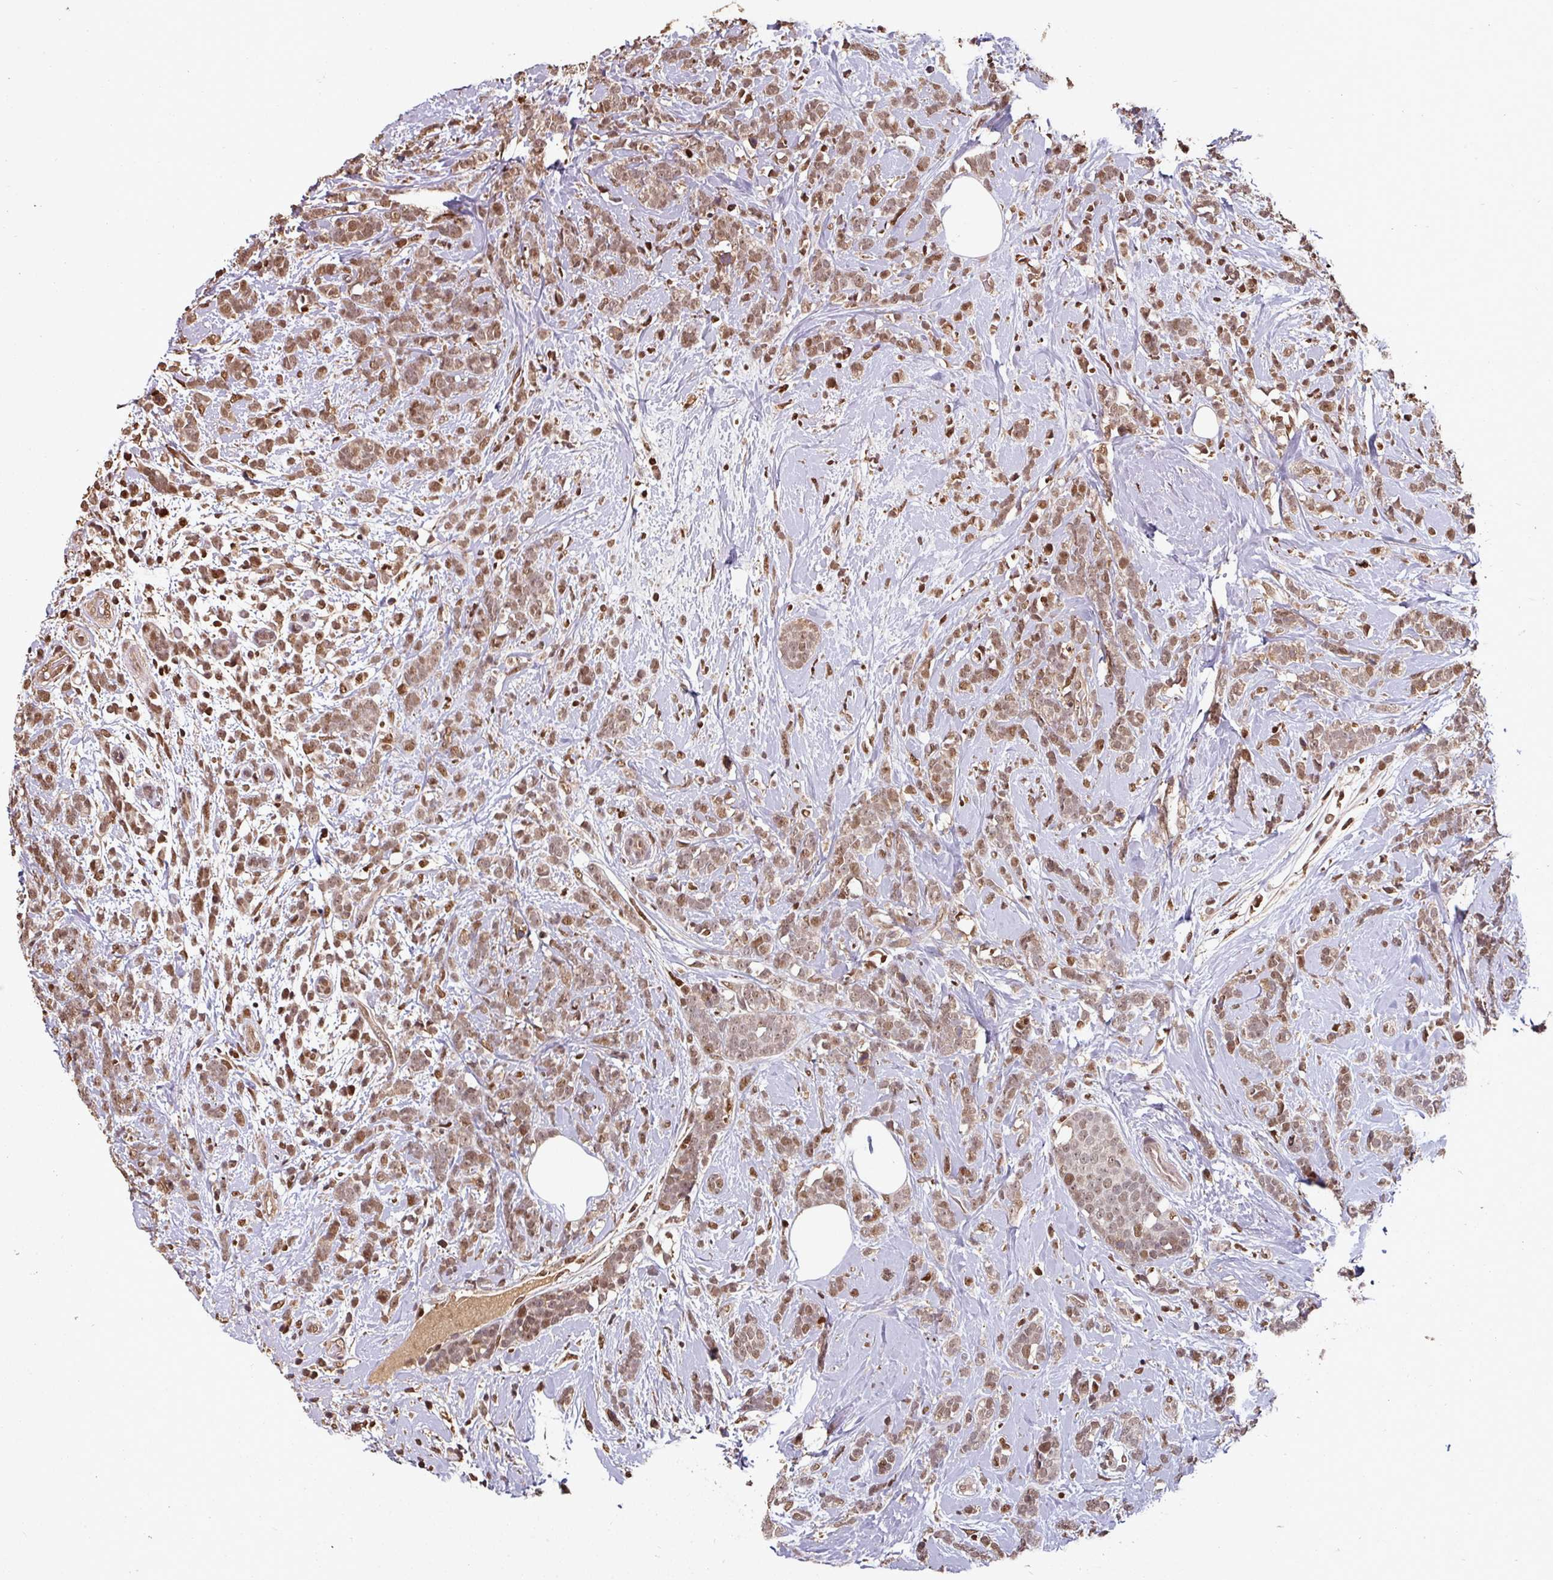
{"staining": {"intensity": "moderate", "quantity": ">75%", "location": "nuclear"}, "tissue": "breast cancer", "cell_type": "Tumor cells", "image_type": "cancer", "snomed": [{"axis": "morphology", "description": "Lobular carcinoma"}, {"axis": "topography", "description": "Breast"}], "caption": "Moderate nuclear staining for a protein is appreciated in approximately >75% of tumor cells of breast lobular carcinoma using immunohistochemistry (IHC).", "gene": "POLD1", "patient": {"sex": "female", "age": 58}}